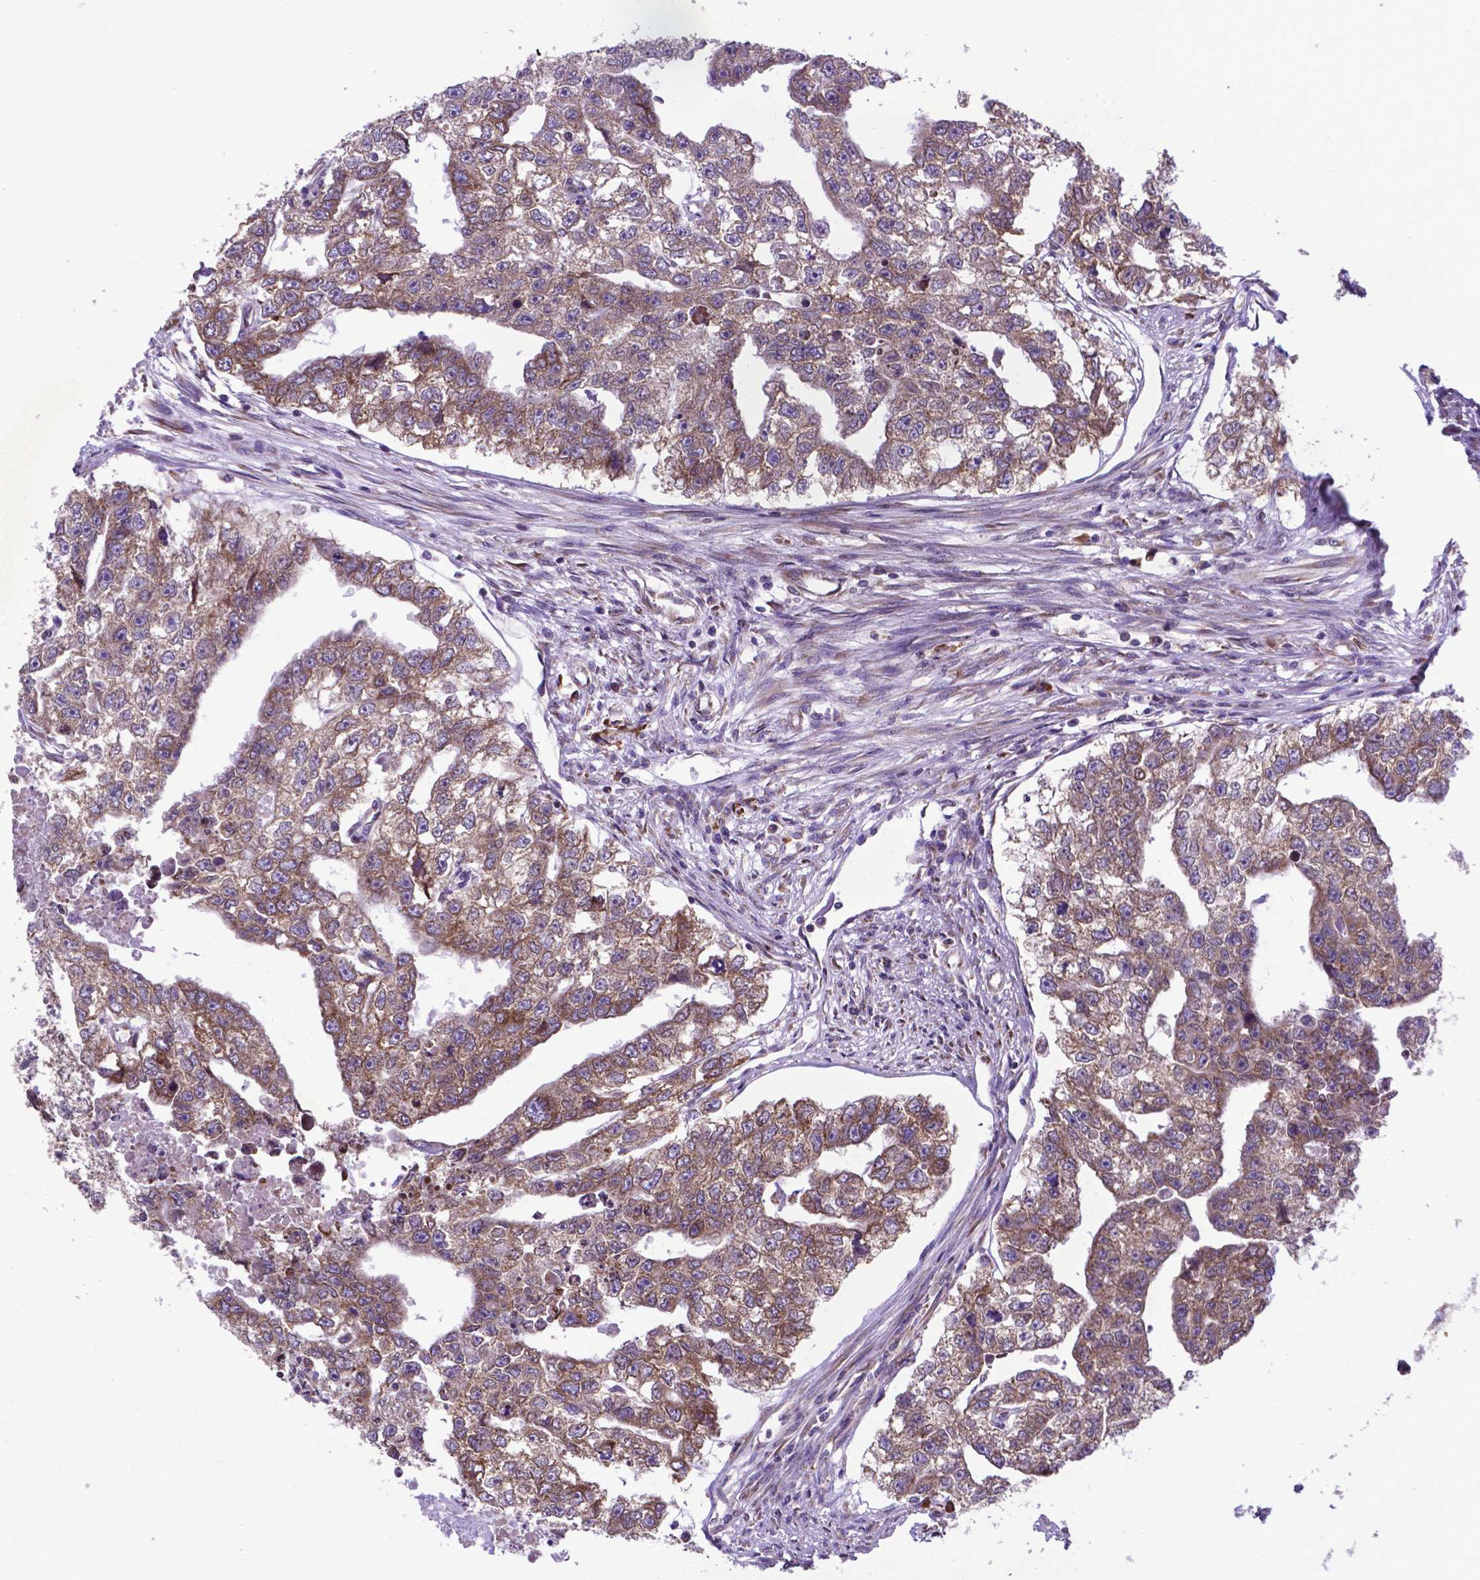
{"staining": {"intensity": "moderate", "quantity": ">75%", "location": "cytoplasmic/membranous"}, "tissue": "testis cancer", "cell_type": "Tumor cells", "image_type": "cancer", "snomed": [{"axis": "morphology", "description": "Carcinoma, Embryonal, NOS"}, {"axis": "morphology", "description": "Teratoma, malignant, NOS"}, {"axis": "topography", "description": "Testis"}], "caption": "Tumor cells reveal moderate cytoplasmic/membranous positivity in about >75% of cells in testis cancer (embryonal carcinoma). Nuclei are stained in blue.", "gene": "WDR83OS", "patient": {"sex": "male", "age": 44}}